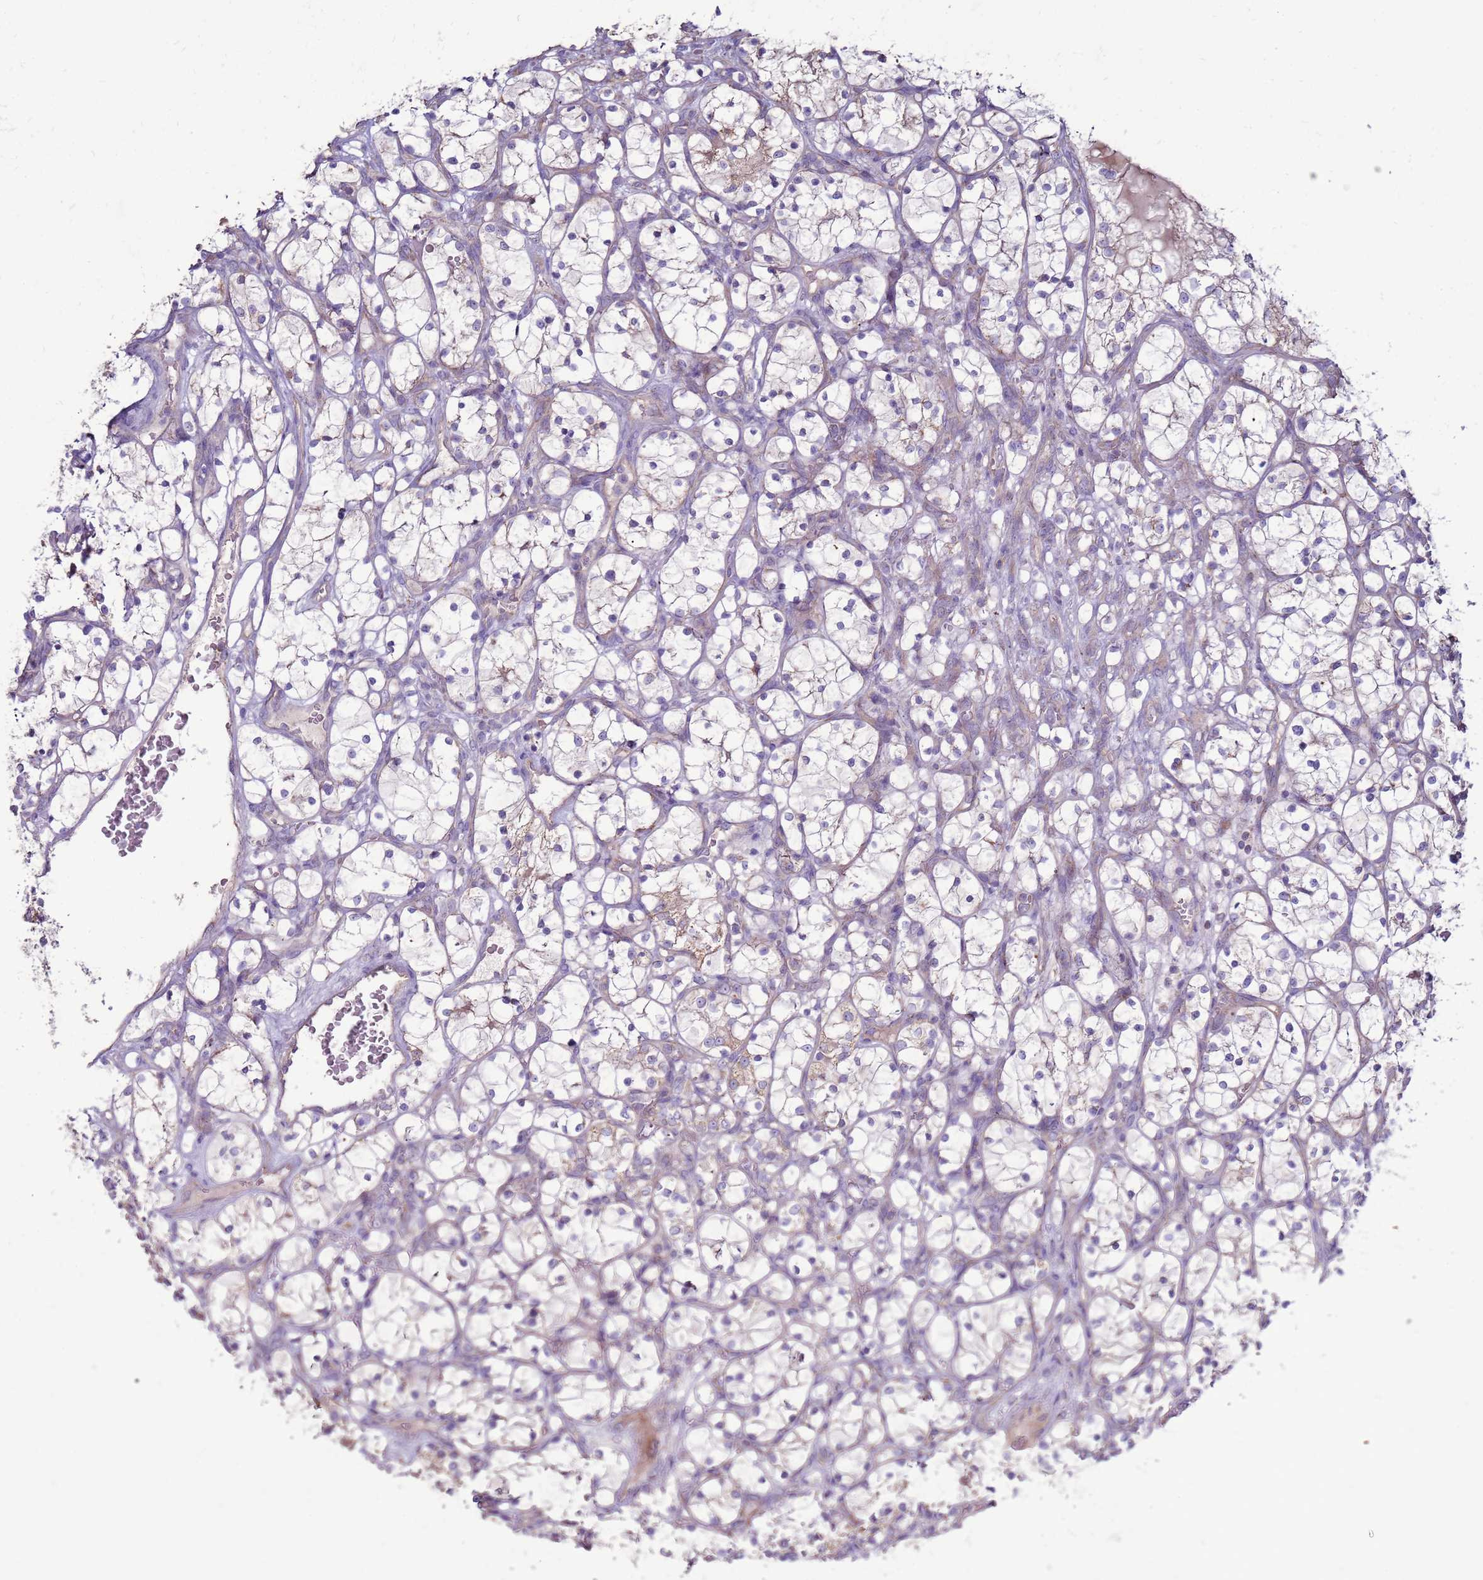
{"staining": {"intensity": "weak", "quantity": "<25%", "location": "cytoplasmic/membranous"}, "tissue": "renal cancer", "cell_type": "Tumor cells", "image_type": "cancer", "snomed": [{"axis": "morphology", "description": "Adenocarcinoma, NOS"}, {"axis": "topography", "description": "Kidney"}], "caption": "This is a histopathology image of IHC staining of renal adenocarcinoma, which shows no staining in tumor cells.", "gene": "TRAPPC4", "patient": {"sex": "female", "age": 69}}